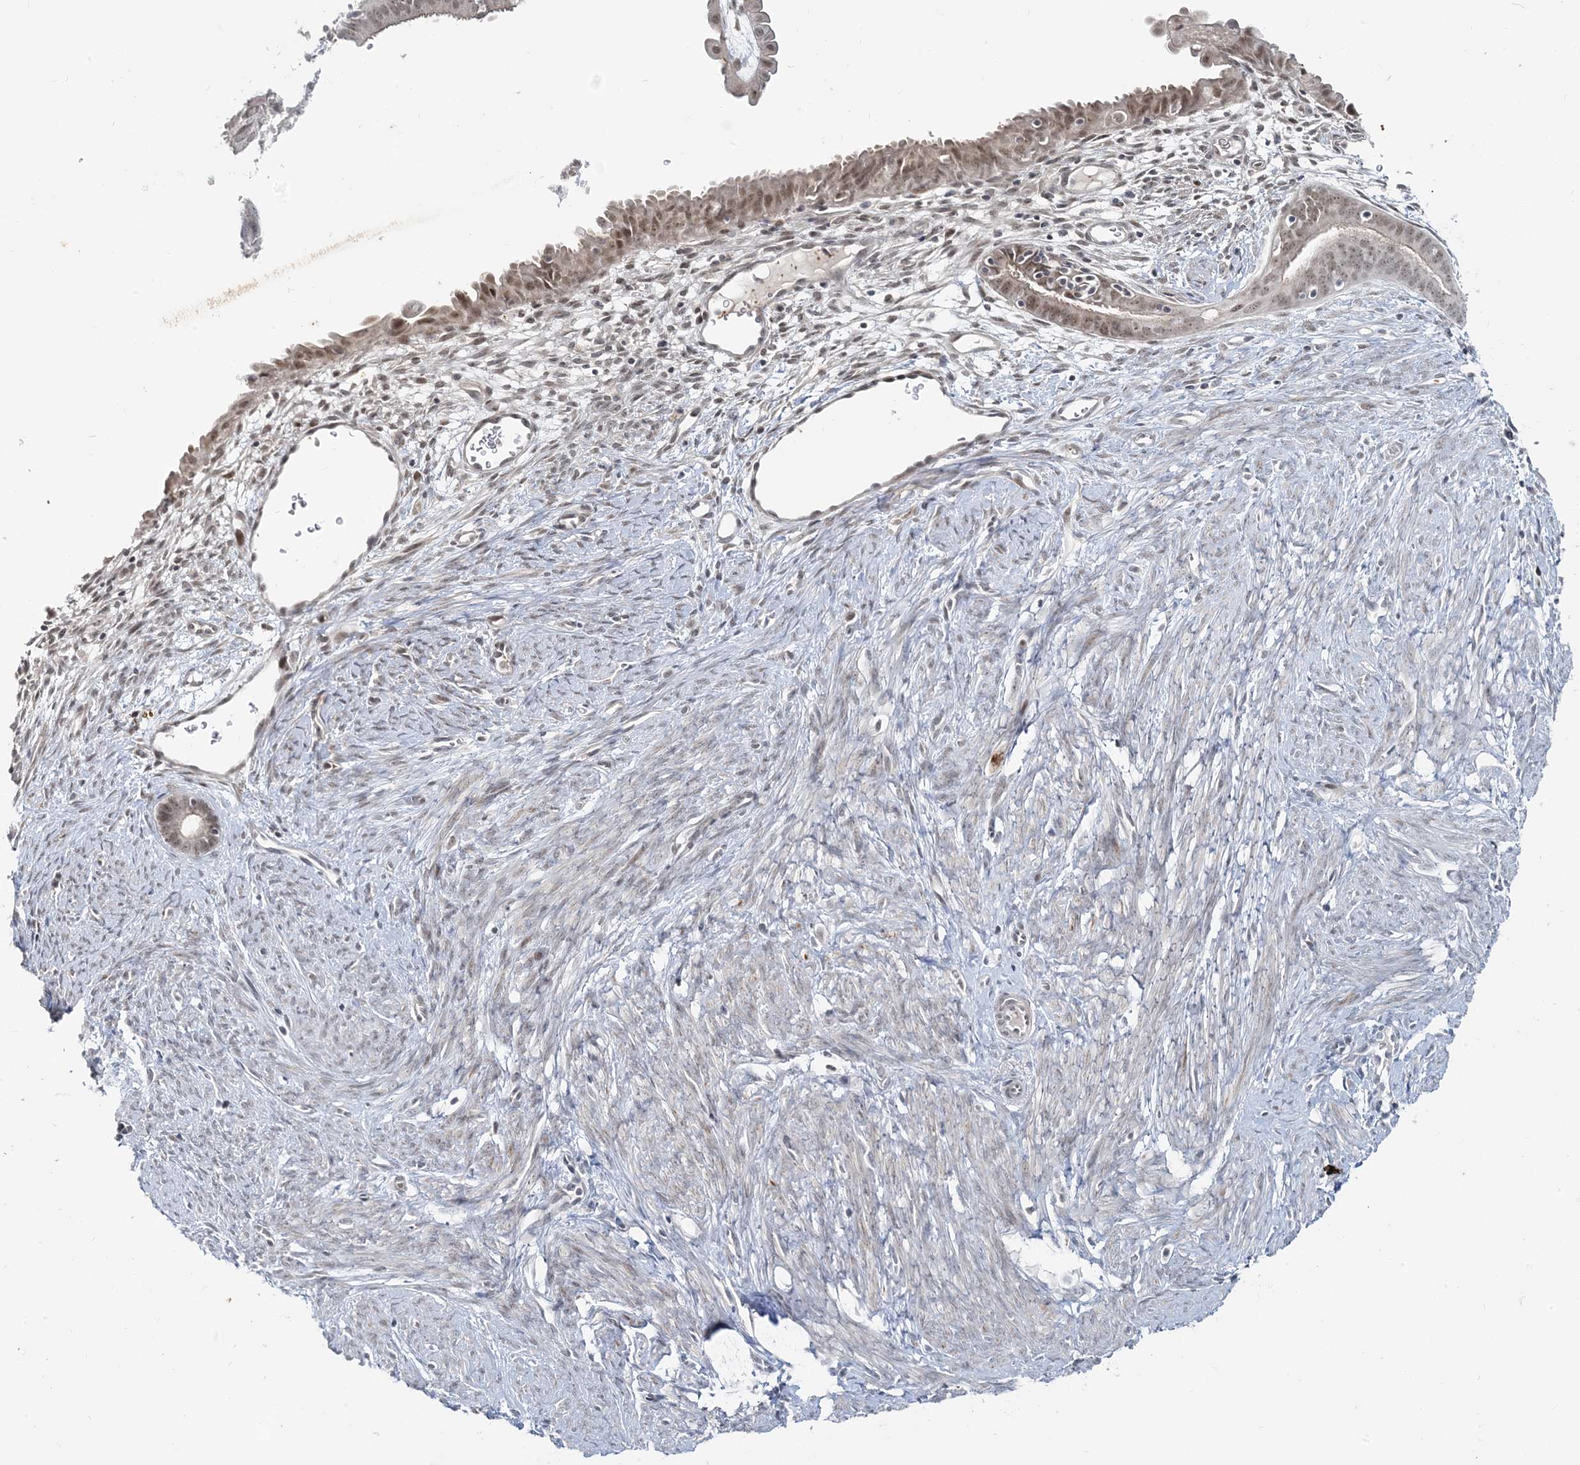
{"staining": {"intensity": "moderate", "quantity": "<25%", "location": "nuclear"}, "tissue": "endometrial cancer", "cell_type": "Tumor cells", "image_type": "cancer", "snomed": [{"axis": "morphology", "description": "Adenocarcinoma, NOS"}, {"axis": "topography", "description": "Endometrium"}], "caption": "Immunohistochemical staining of adenocarcinoma (endometrial) exhibits low levels of moderate nuclear staining in approximately <25% of tumor cells.", "gene": "LEXM", "patient": {"sex": "female", "age": 51}}